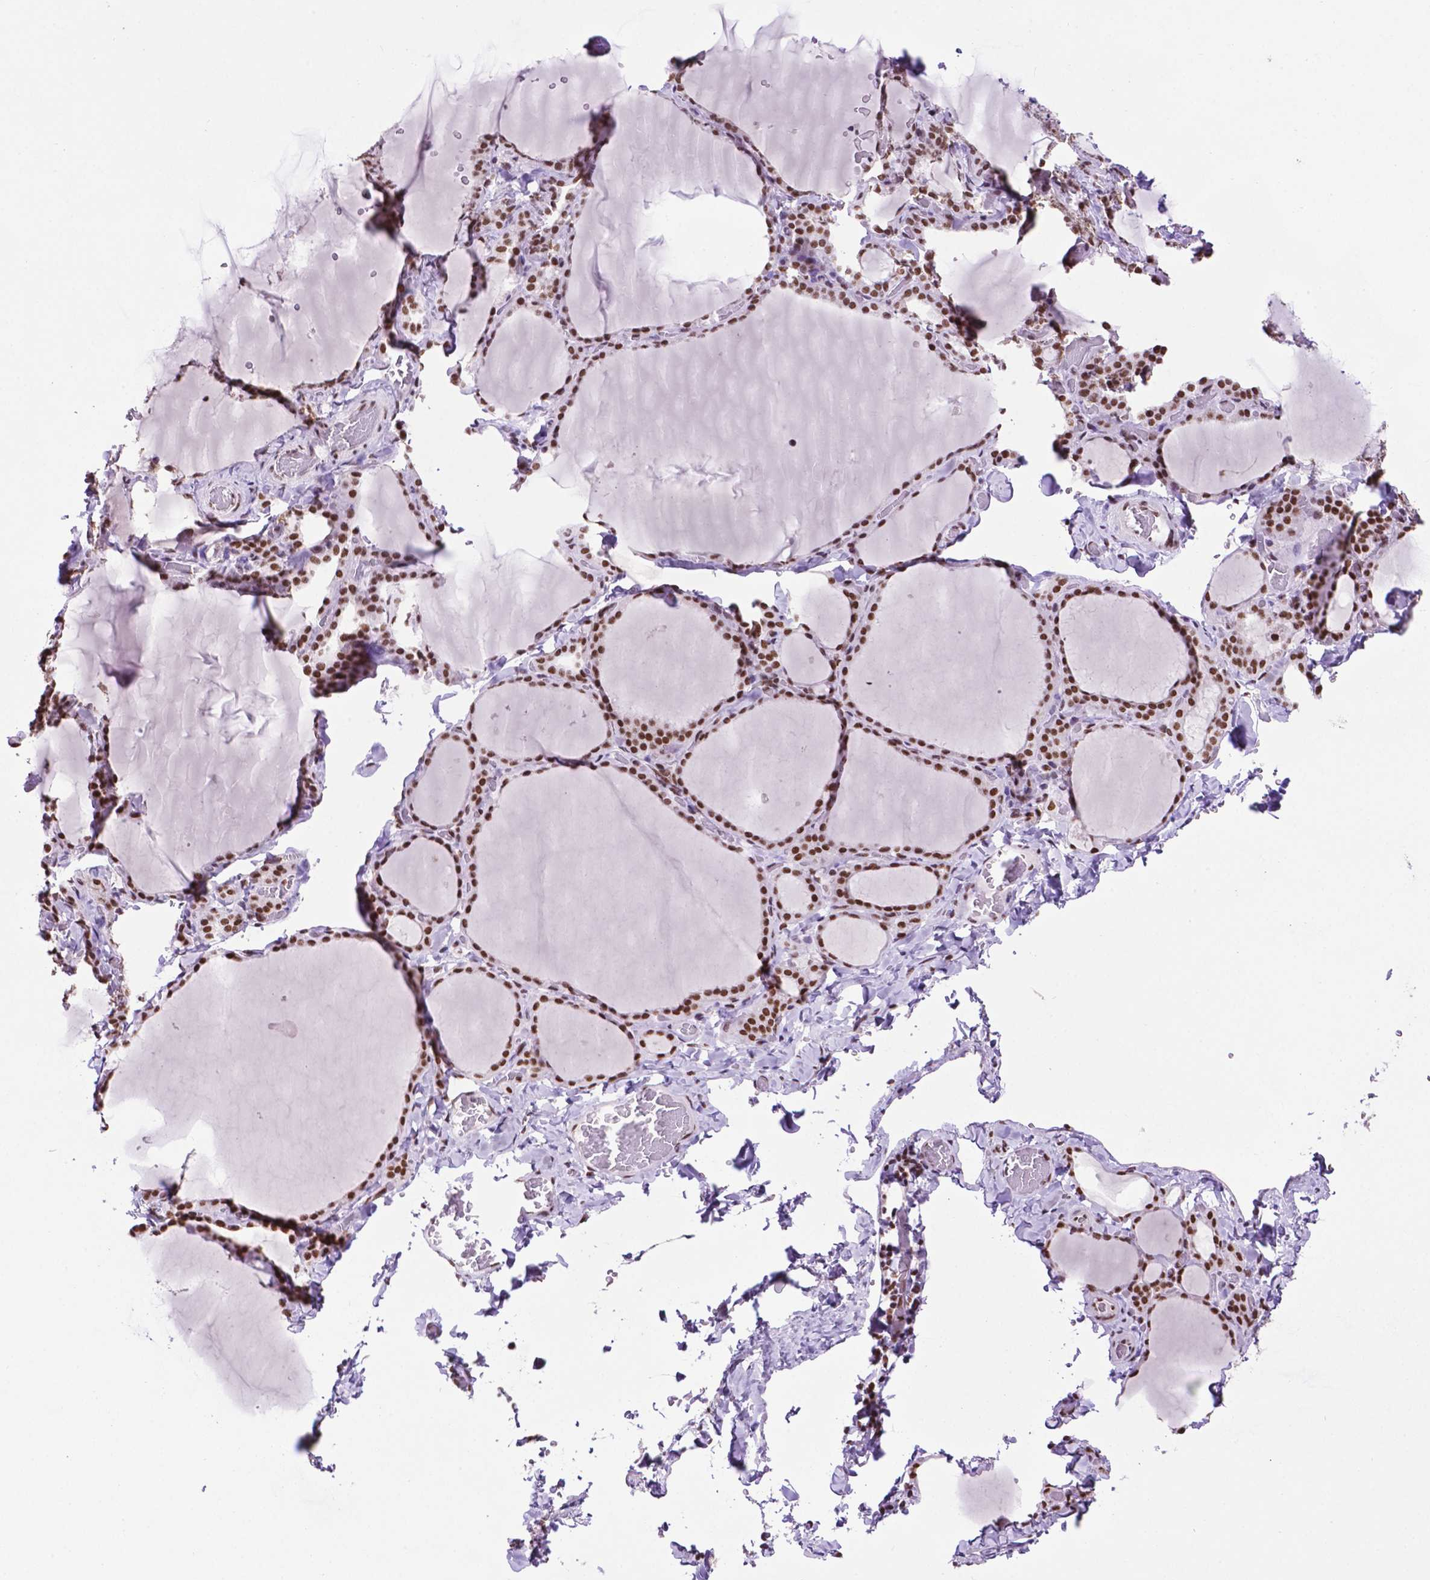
{"staining": {"intensity": "strong", "quantity": ">75%", "location": "nuclear"}, "tissue": "thyroid gland", "cell_type": "Glandular cells", "image_type": "normal", "snomed": [{"axis": "morphology", "description": "Normal tissue, NOS"}, {"axis": "topography", "description": "Thyroid gland"}], "caption": "The immunohistochemical stain labels strong nuclear positivity in glandular cells of benign thyroid gland.", "gene": "CCAR2", "patient": {"sex": "female", "age": 22}}